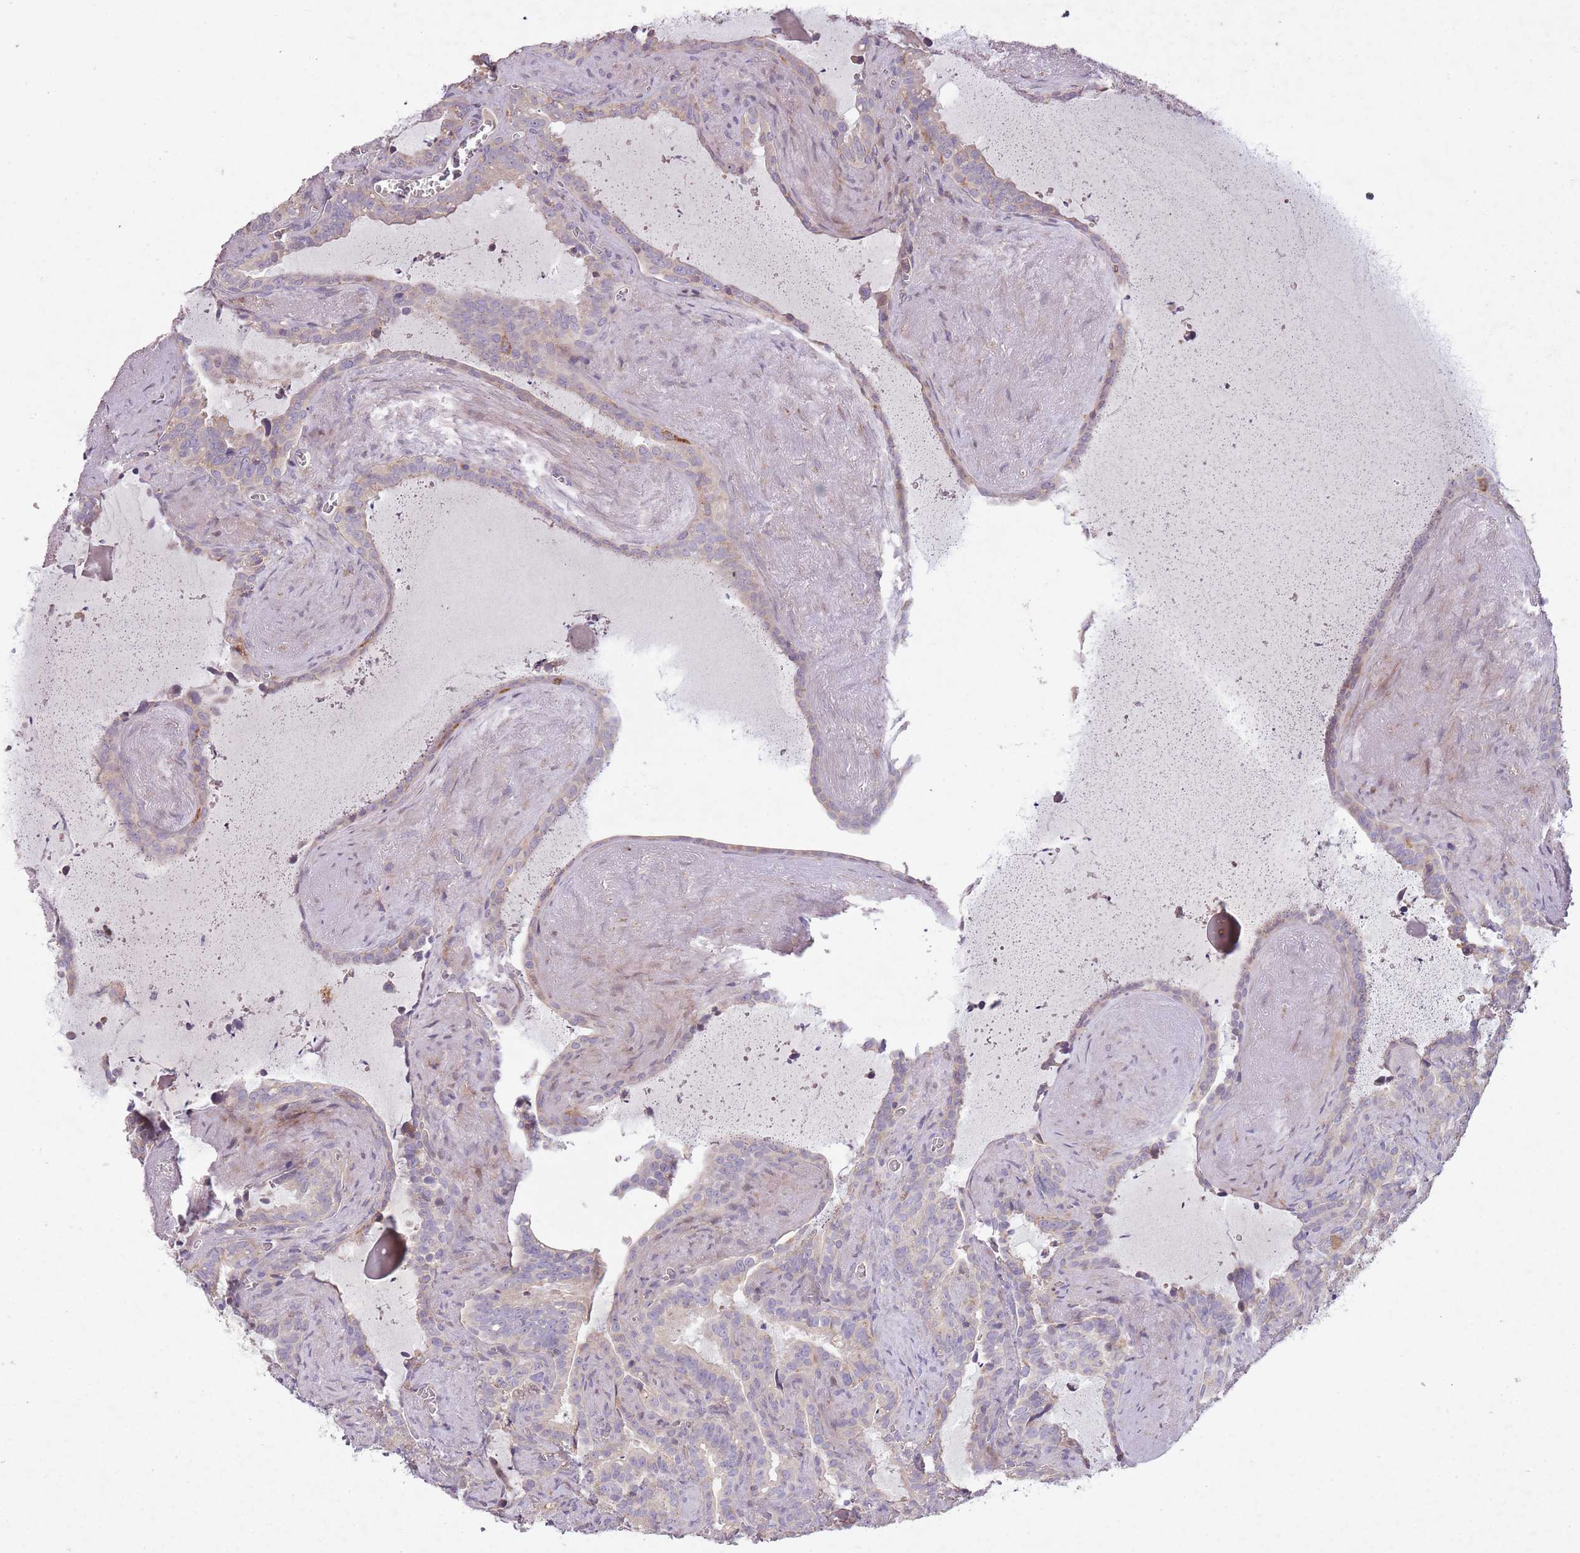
{"staining": {"intensity": "negative", "quantity": "none", "location": "none"}, "tissue": "seminal vesicle", "cell_type": "Glandular cells", "image_type": "normal", "snomed": [{"axis": "morphology", "description": "Normal tissue, NOS"}, {"axis": "topography", "description": "Prostate"}, {"axis": "topography", "description": "Seminal veicle"}], "caption": "This is an immunohistochemistry micrograph of normal seminal vesicle. There is no staining in glandular cells.", "gene": "OR2V1", "patient": {"sex": "male", "age": 58}}